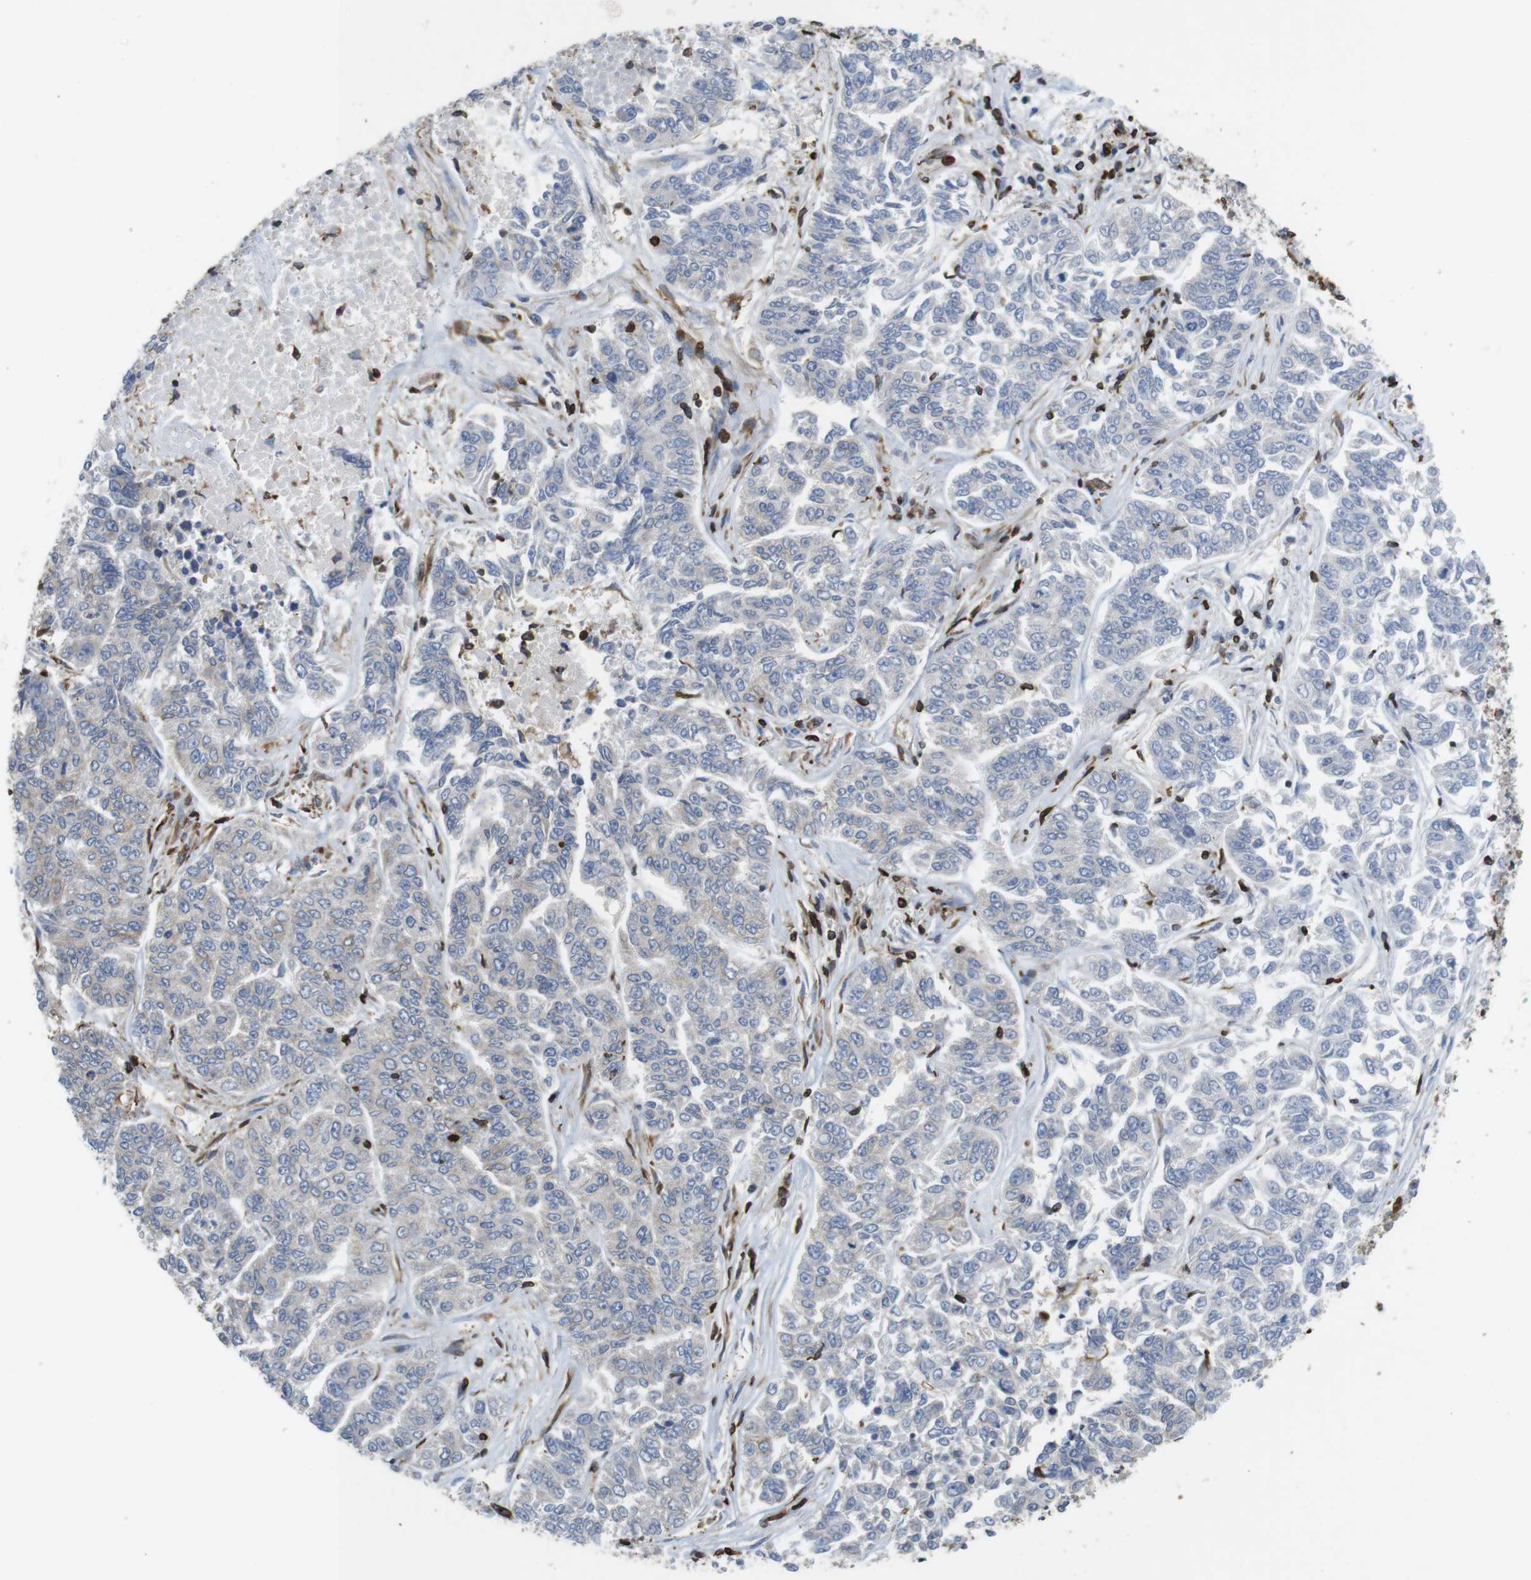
{"staining": {"intensity": "negative", "quantity": "none", "location": "none"}, "tissue": "lung cancer", "cell_type": "Tumor cells", "image_type": "cancer", "snomed": [{"axis": "morphology", "description": "Adenocarcinoma, NOS"}, {"axis": "topography", "description": "Lung"}], "caption": "Immunohistochemical staining of lung adenocarcinoma exhibits no significant staining in tumor cells.", "gene": "ARL6IP5", "patient": {"sex": "male", "age": 84}}